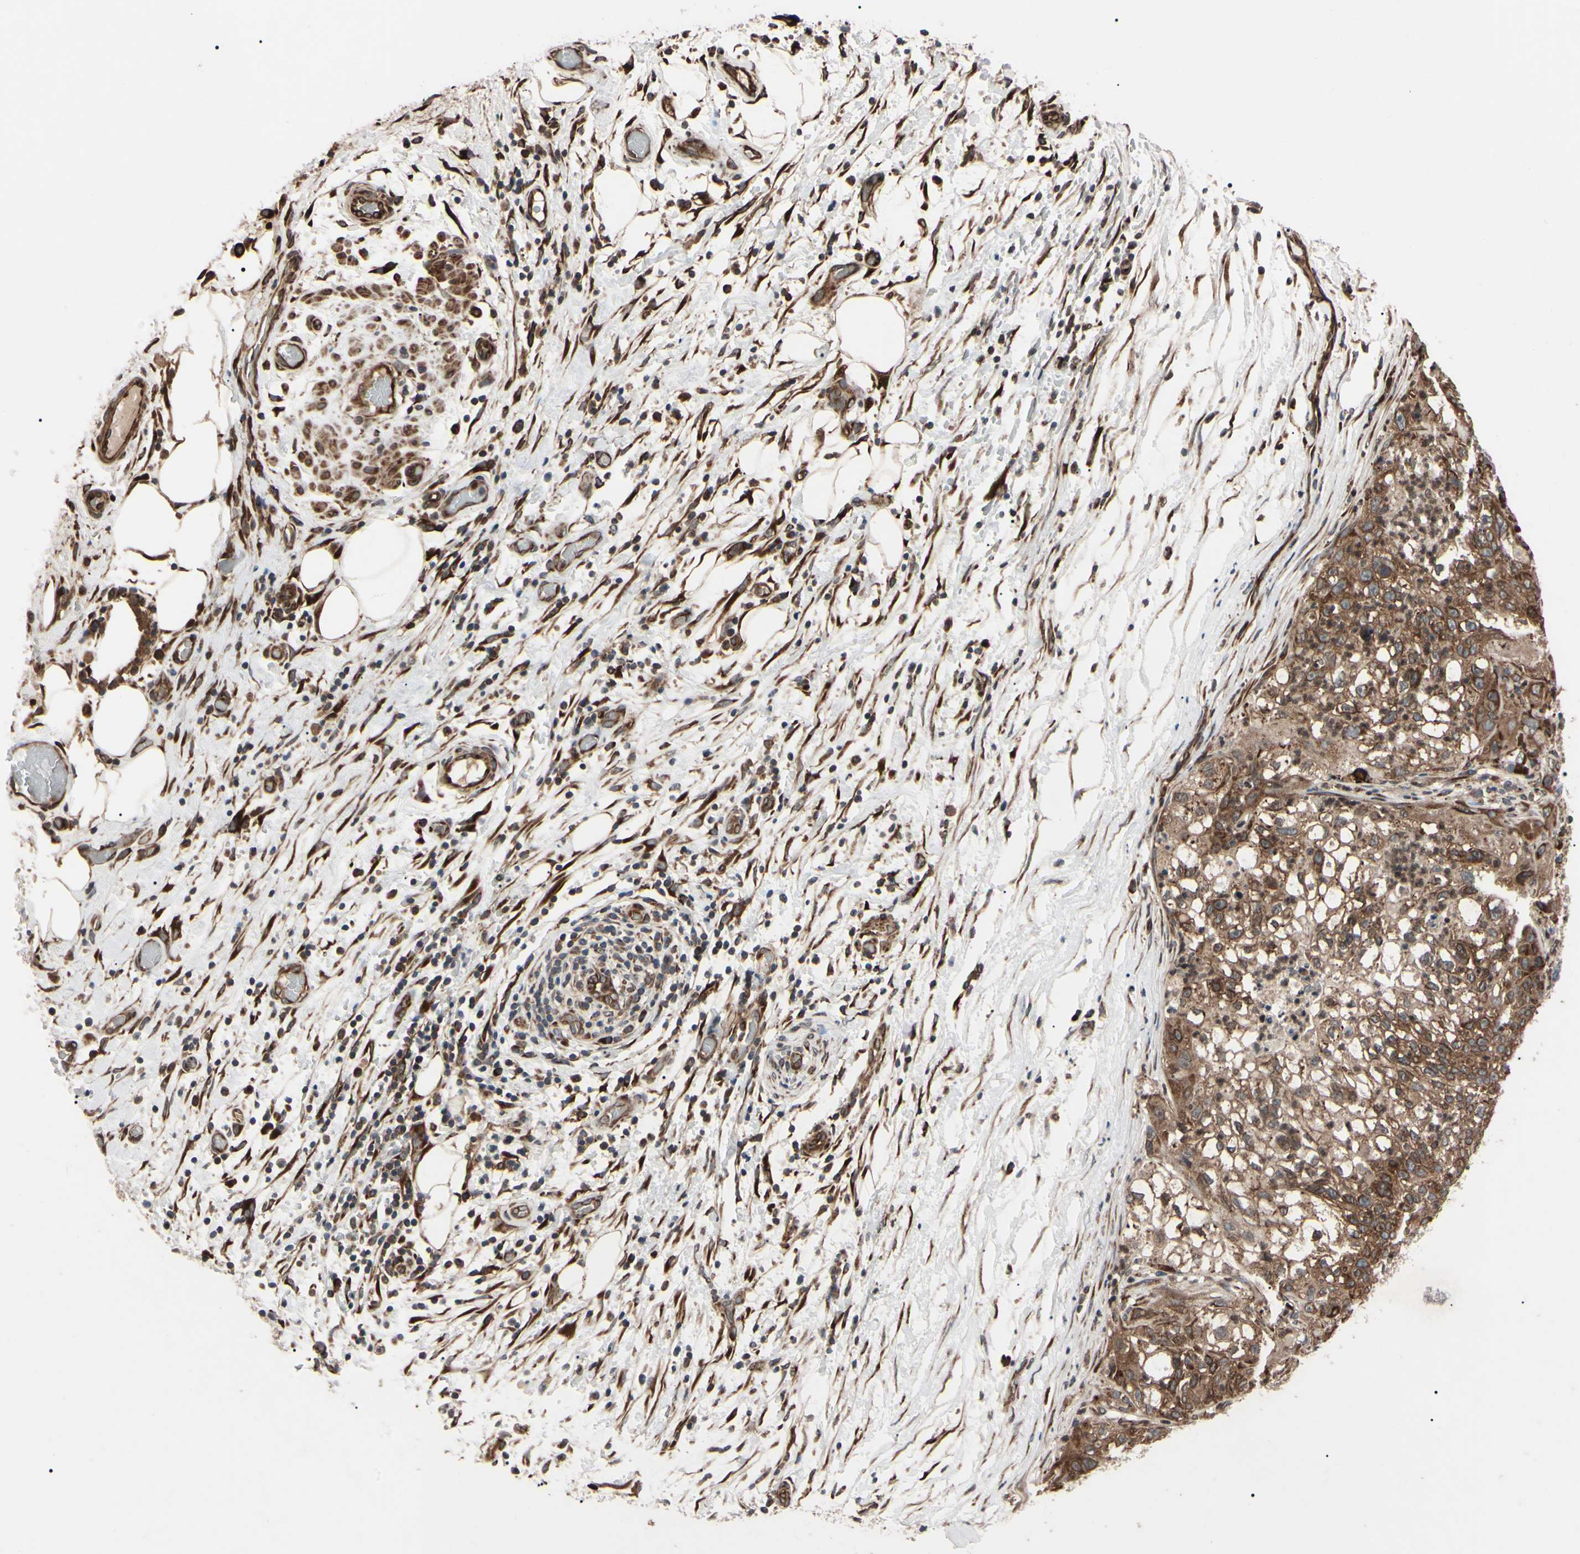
{"staining": {"intensity": "strong", "quantity": ">75%", "location": "cytoplasmic/membranous"}, "tissue": "lung cancer", "cell_type": "Tumor cells", "image_type": "cancer", "snomed": [{"axis": "morphology", "description": "Inflammation, NOS"}, {"axis": "morphology", "description": "Squamous cell carcinoma, NOS"}, {"axis": "topography", "description": "Lymph node"}, {"axis": "topography", "description": "Soft tissue"}, {"axis": "topography", "description": "Lung"}], "caption": "Lung cancer (squamous cell carcinoma) stained with immunohistochemistry (IHC) demonstrates strong cytoplasmic/membranous positivity in approximately >75% of tumor cells.", "gene": "GUCY1B1", "patient": {"sex": "male", "age": 66}}